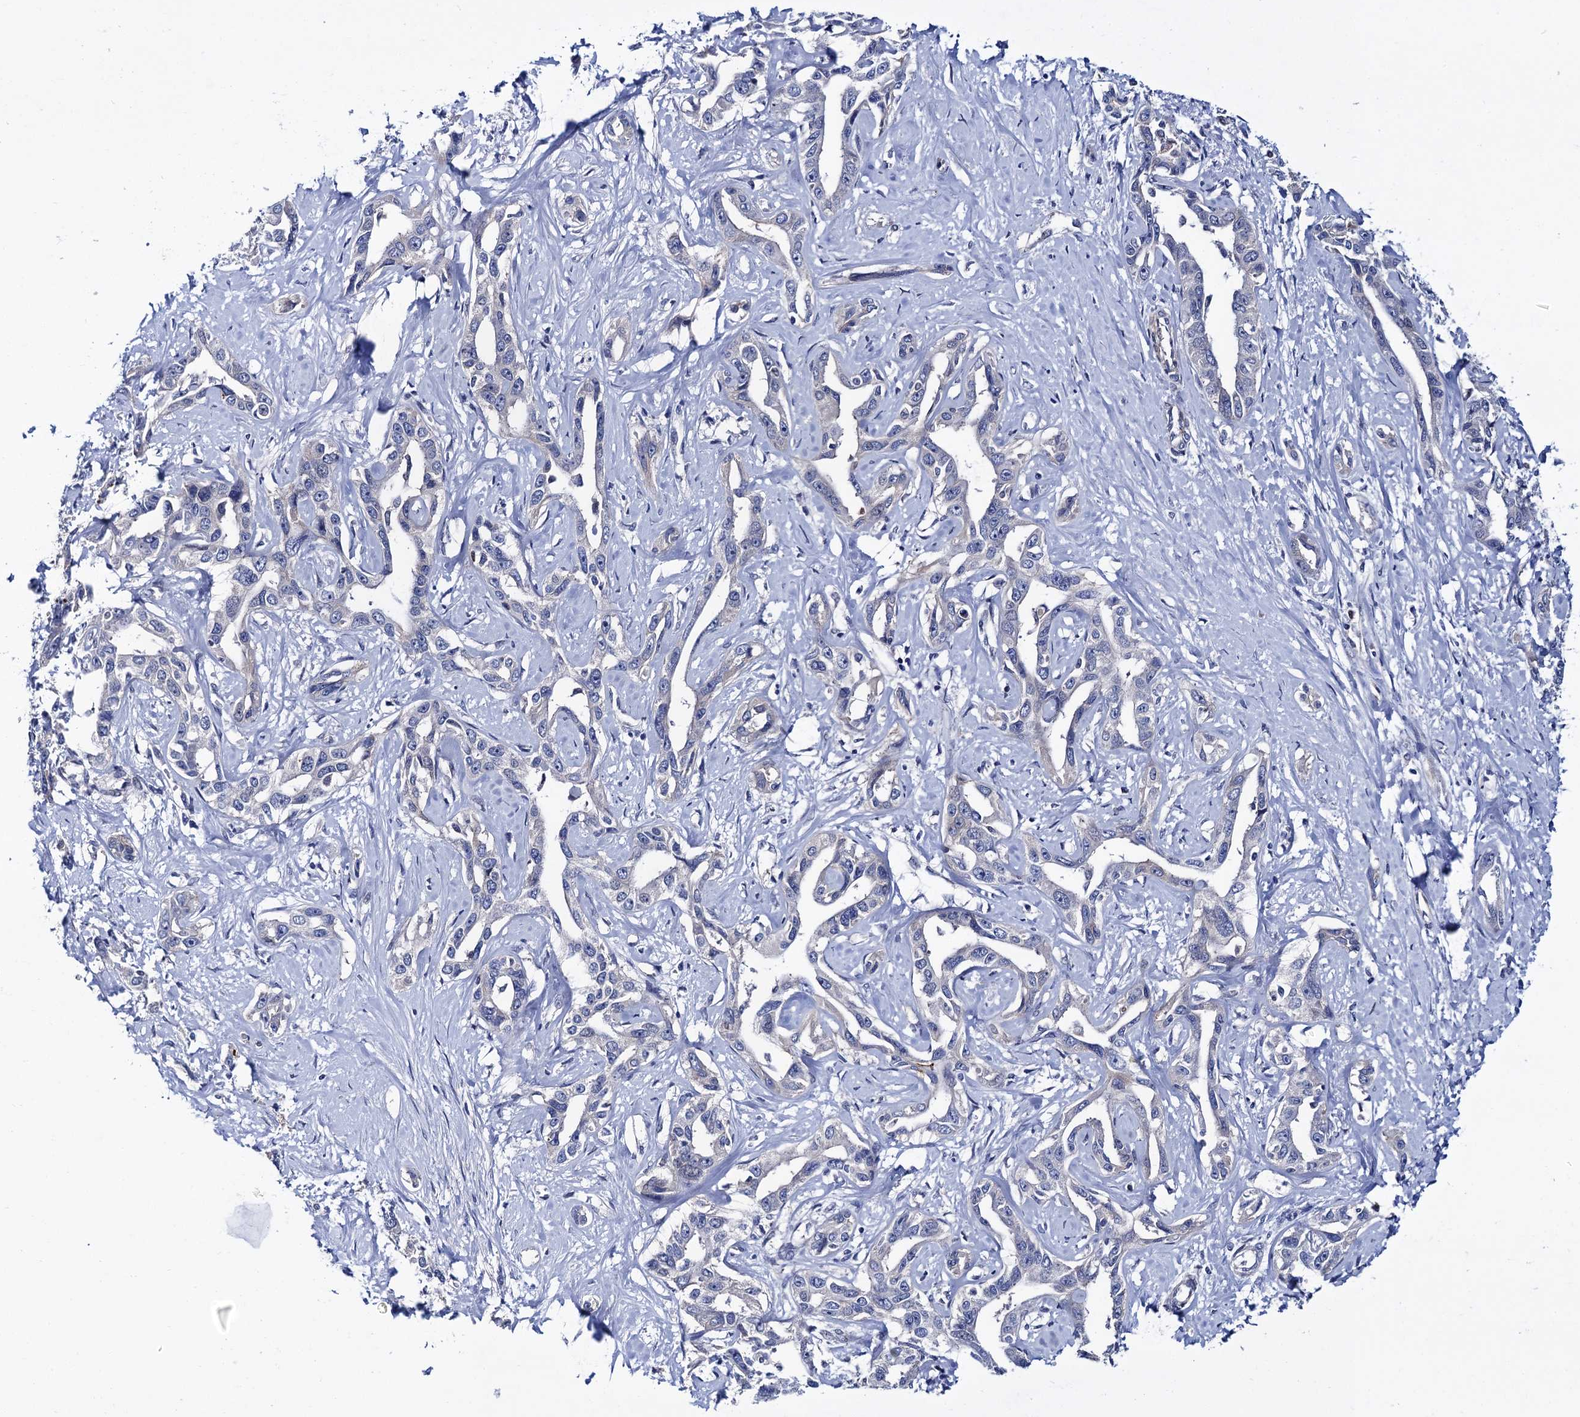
{"staining": {"intensity": "negative", "quantity": "none", "location": "none"}, "tissue": "liver cancer", "cell_type": "Tumor cells", "image_type": "cancer", "snomed": [{"axis": "morphology", "description": "Cholangiocarcinoma"}, {"axis": "topography", "description": "Liver"}], "caption": "This is a micrograph of immunohistochemistry staining of liver cholangiocarcinoma, which shows no staining in tumor cells.", "gene": "ZDHHC18", "patient": {"sex": "male", "age": 59}}